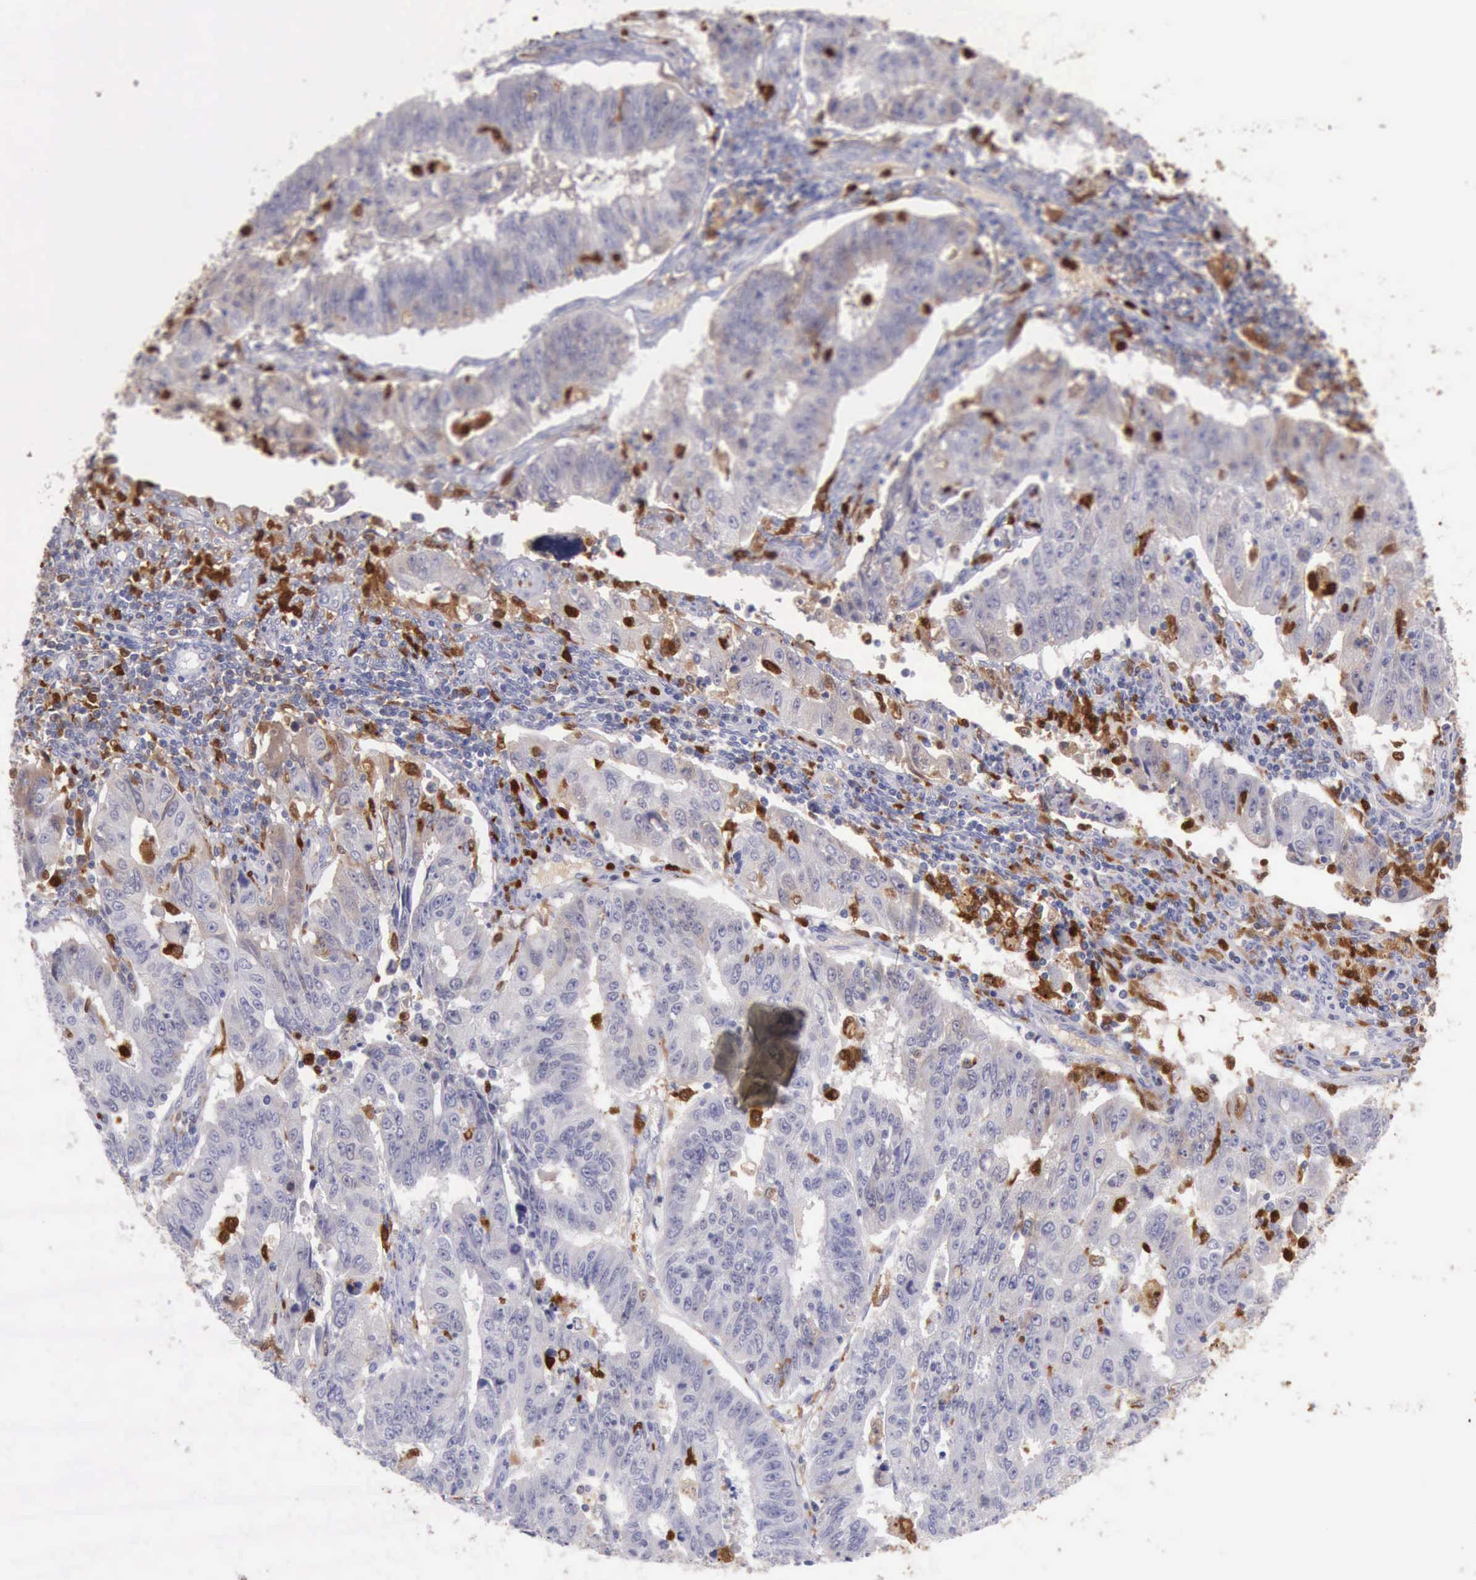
{"staining": {"intensity": "negative", "quantity": "none", "location": "none"}, "tissue": "endometrial cancer", "cell_type": "Tumor cells", "image_type": "cancer", "snomed": [{"axis": "morphology", "description": "Adenocarcinoma, NOS"}, {"axis": "topography", "description": "Endometrium"}], "caption": "Human endometrial cancer (adenocarcinoma) stained for a protein using immunohistochemistry (IHC) displays no positivity in tumor cells.", "gene": "CSTA", "patient": {"sex": "female", "age": 42}}